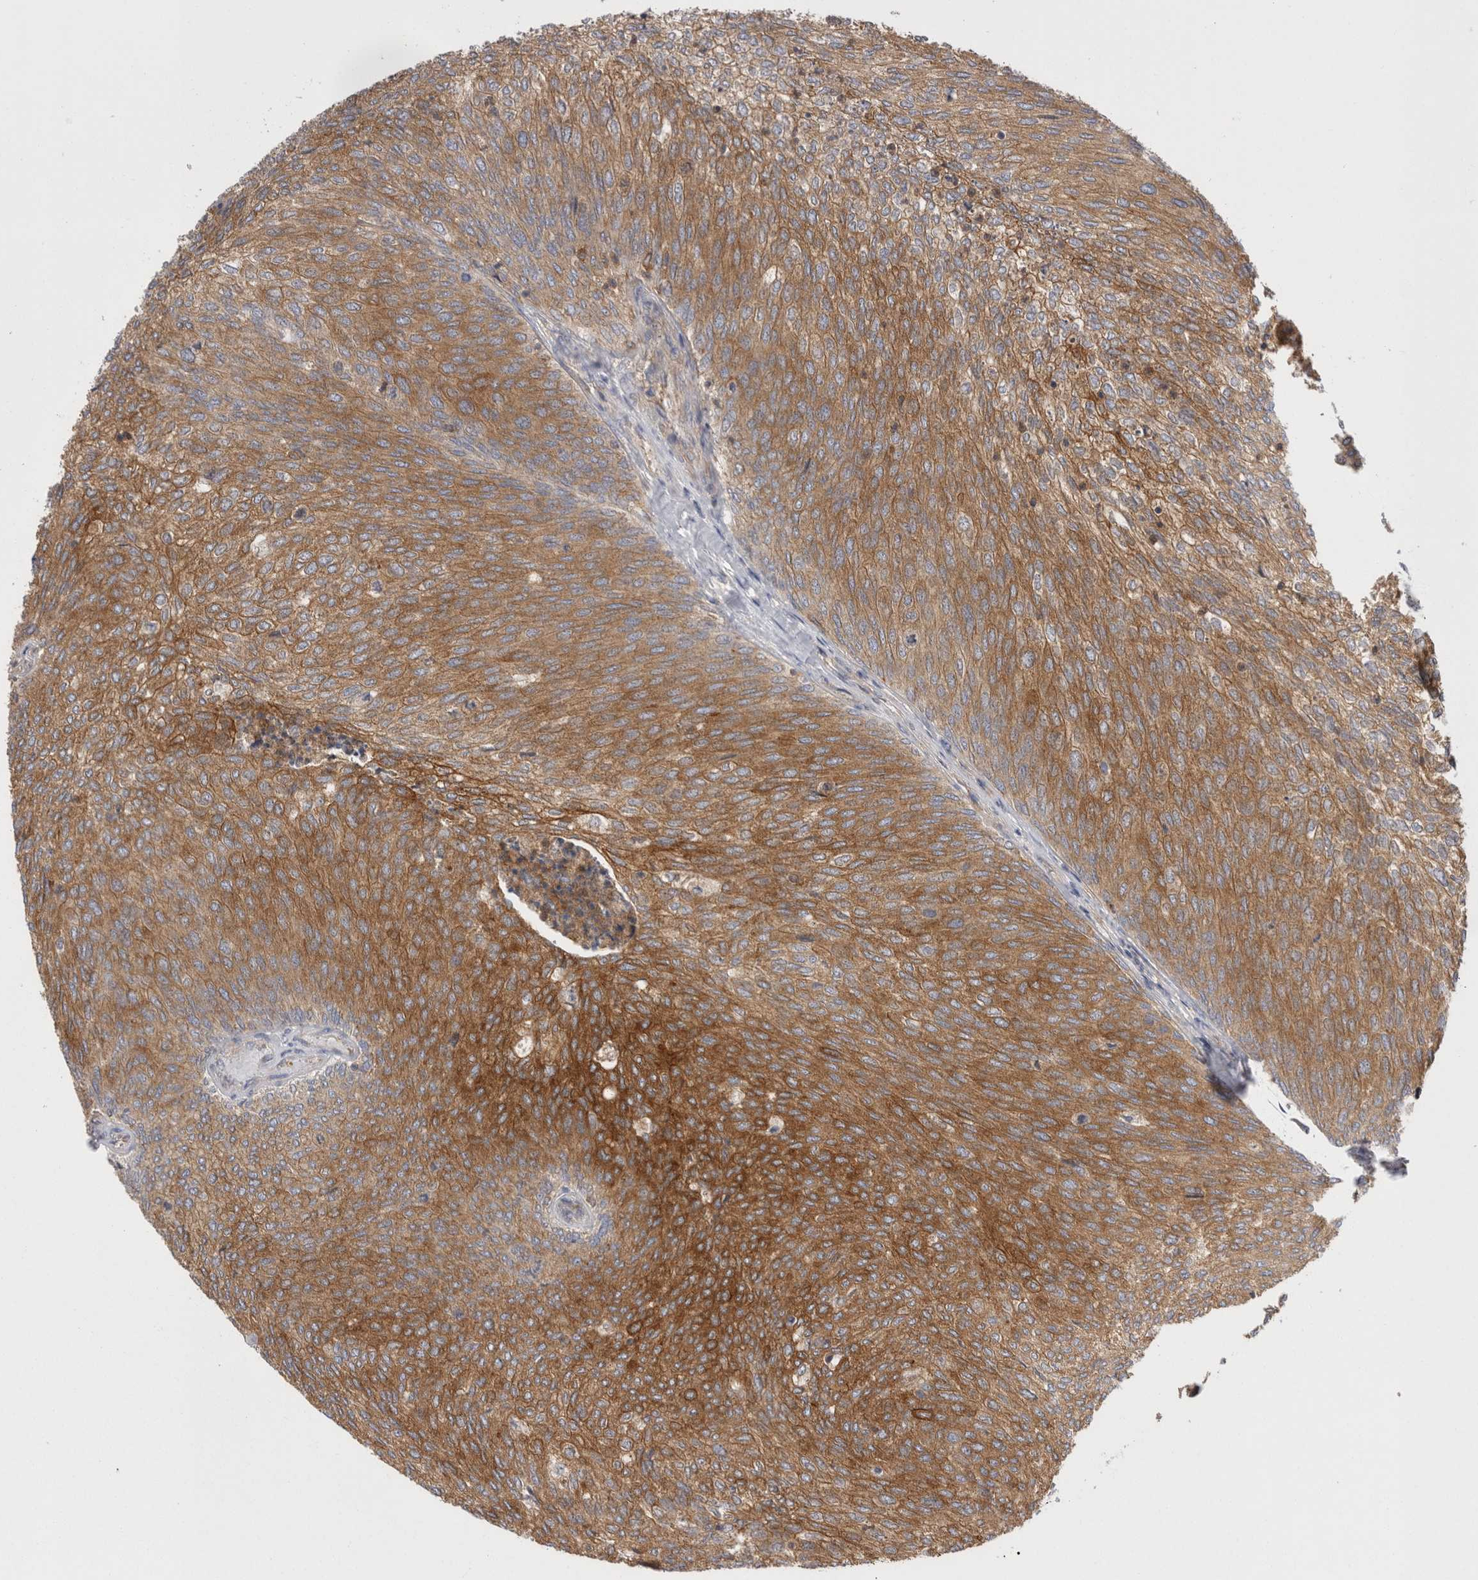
{"staining": {"intensity": "strong", "quantity": ">75%", "location": "cytoplasmic/membranous"}, "tissue": "urothelial cancer", "cell_type": "Tumor cells", "image_type": "cancer", "snomed": [{"axis": "morphology", "description": "Urothelial carcinoma, Low grade"}, {"axis": "topography", "description": "Urinary bladder"}], "caption": "An image showing strong cytoplasmic/membranous positivity in approximately >75% of tumor cells in urothelial cancer, as visualized by brown immunohistochemical staining.", "gene": "RAB11FIP1", "patient": {"sex": "female", "age": 79}}